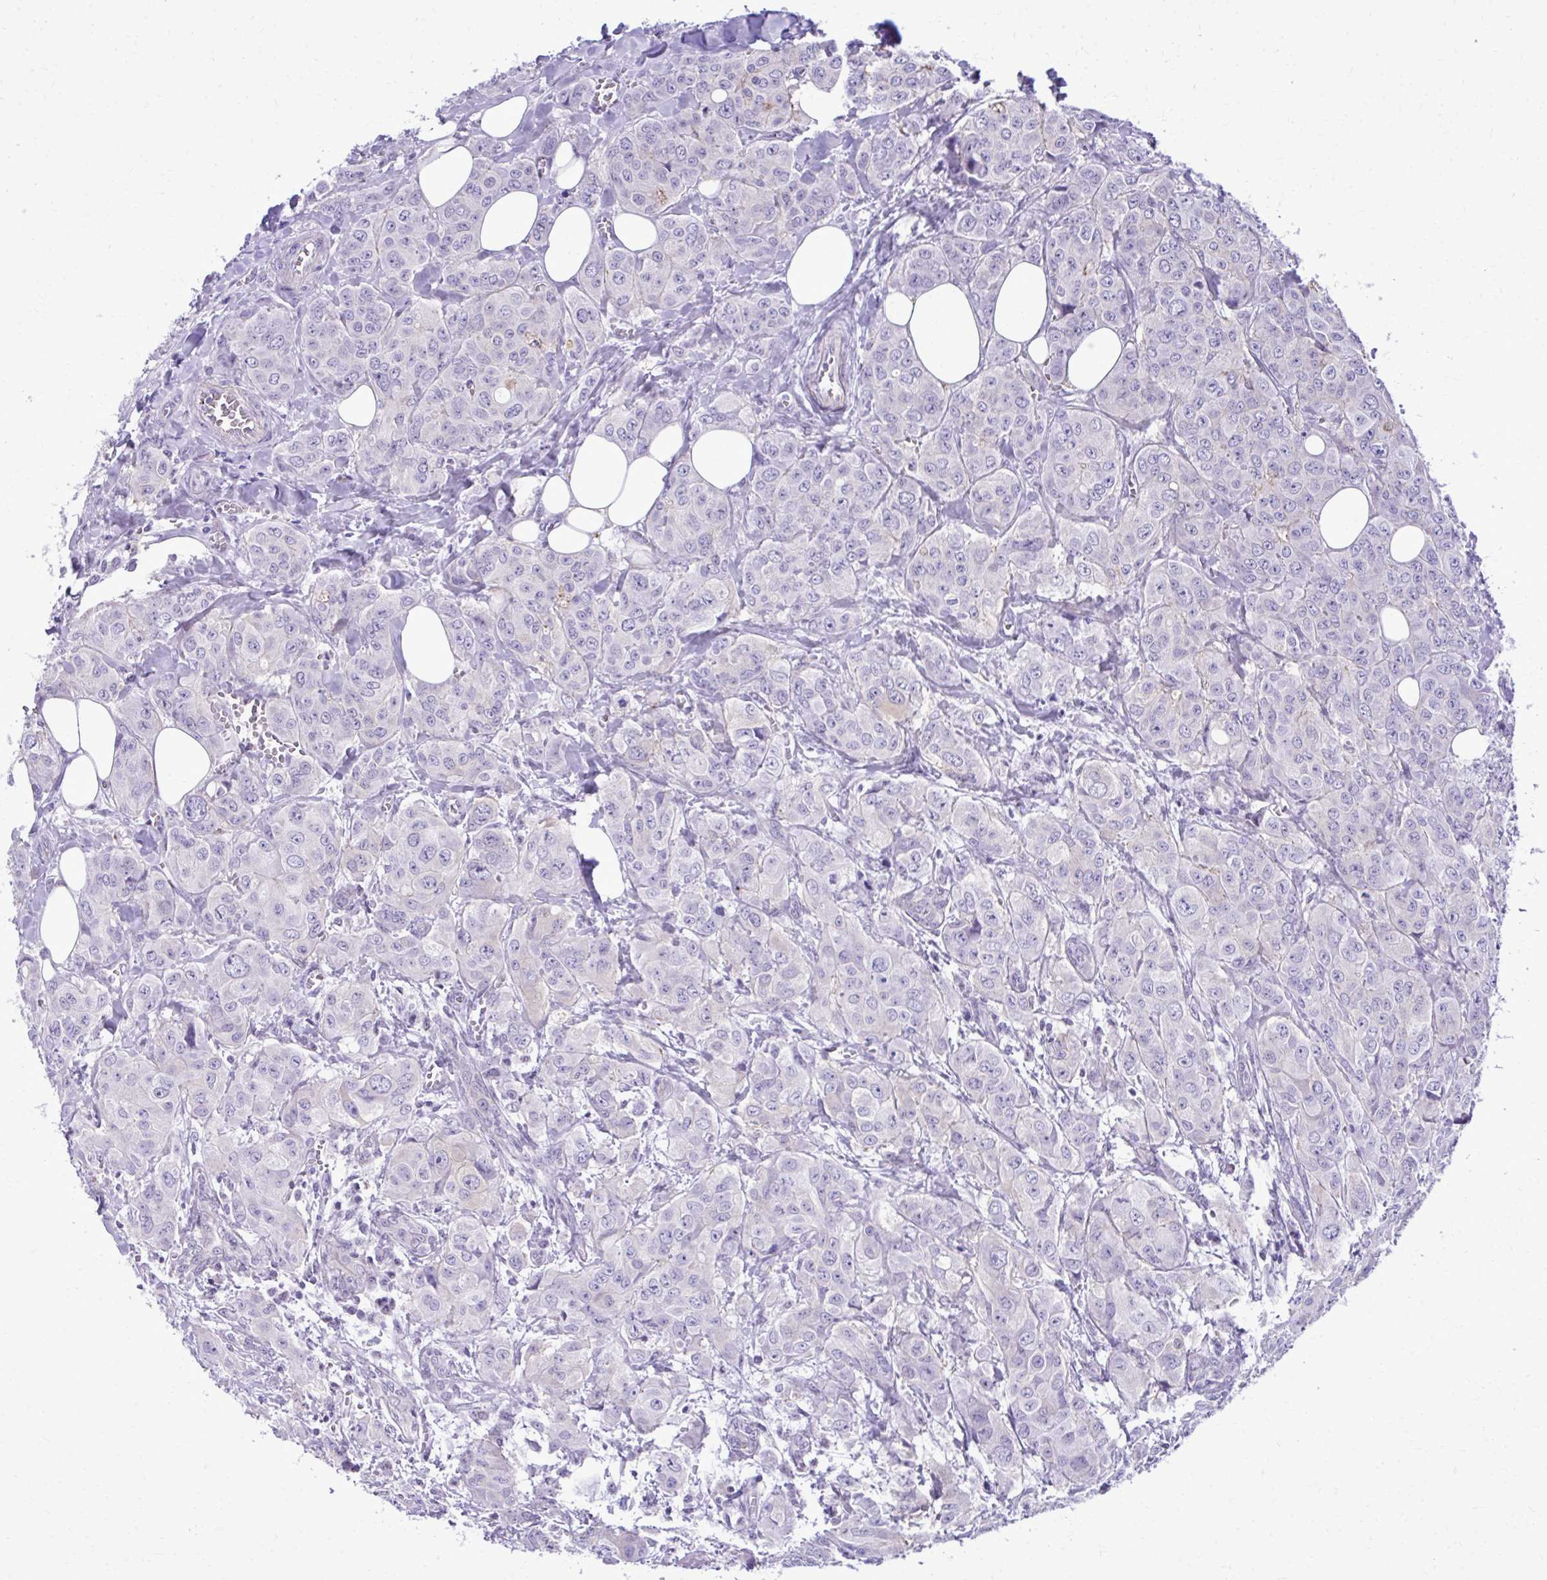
{"staining": {"intensity": "weak", "quantity": "<25%", "location": "cytoplasmic/membranous"}, "tissue": "breast cancer", "cell_type": "Tumor cells", "image_type": "cancer", "snomed": [{"axis": "morphology", "description": "Duct carcinoma"}, {"axis": "topography", "description": "Breast"}], "caption": "An image of infiltrating ductal carcinoma (breast) stained for a protein displays no brown staining in tumor cells.", "gene": "RASL11B", "patient": {"sex": "female", "age": 43}}